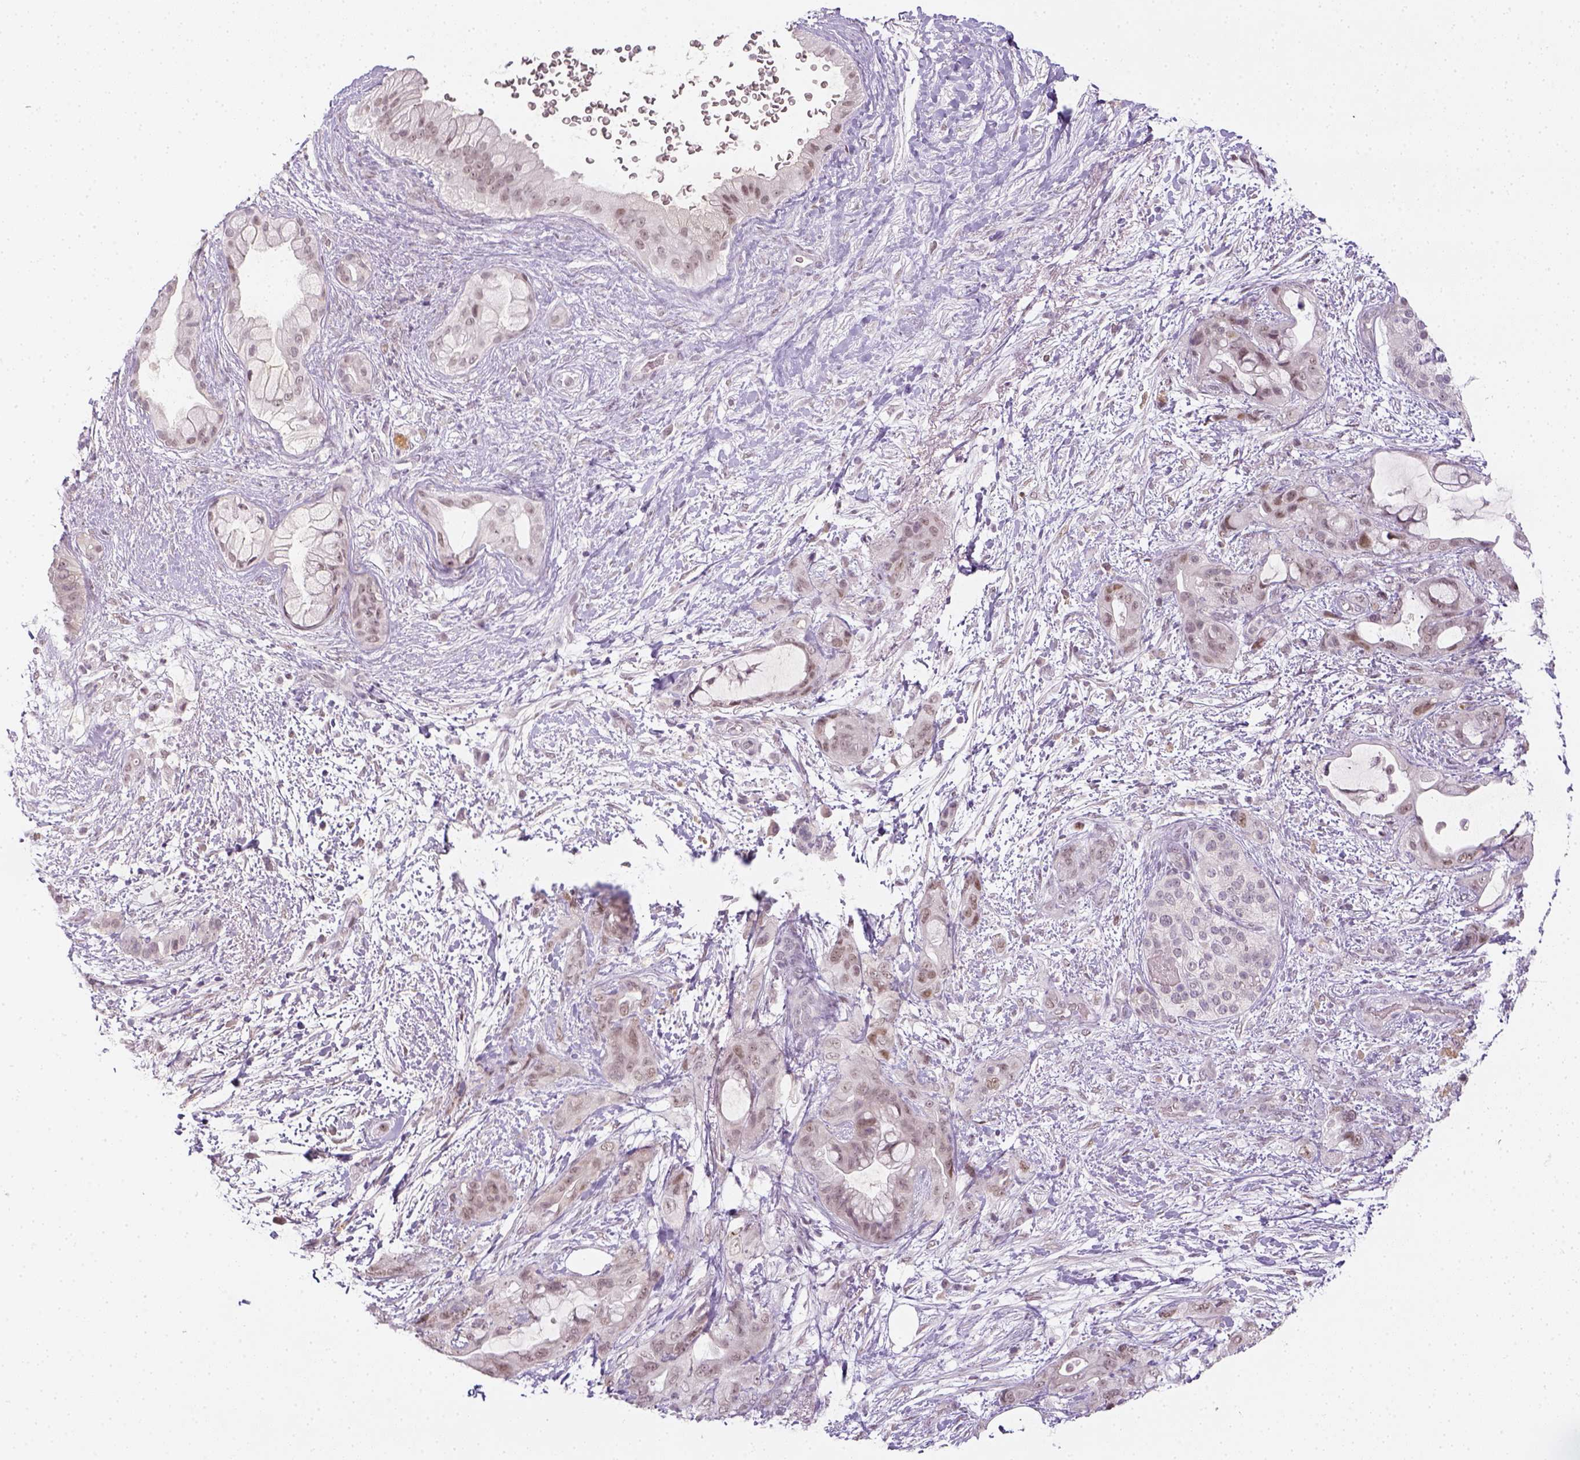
{"staining": {"intensity": "weak", "quantity": "<25%", "location": "nuclear"}, "tissue": "pancreatic cancer", "cell_type": "Tumor cells", "image_type": "cancer", "snomed": [{"axis": "morphology", "description": "Adenocarcinoma, NOS"}, {"axis": "topography", "description": "Pancreas"}], "caption": "Pancreatic cancer was stained to show a protein in brown. There is no significant positivity in tumor cells.", "gene": "MAGEB3", "patient": {"sex": "male", "age": 71}}